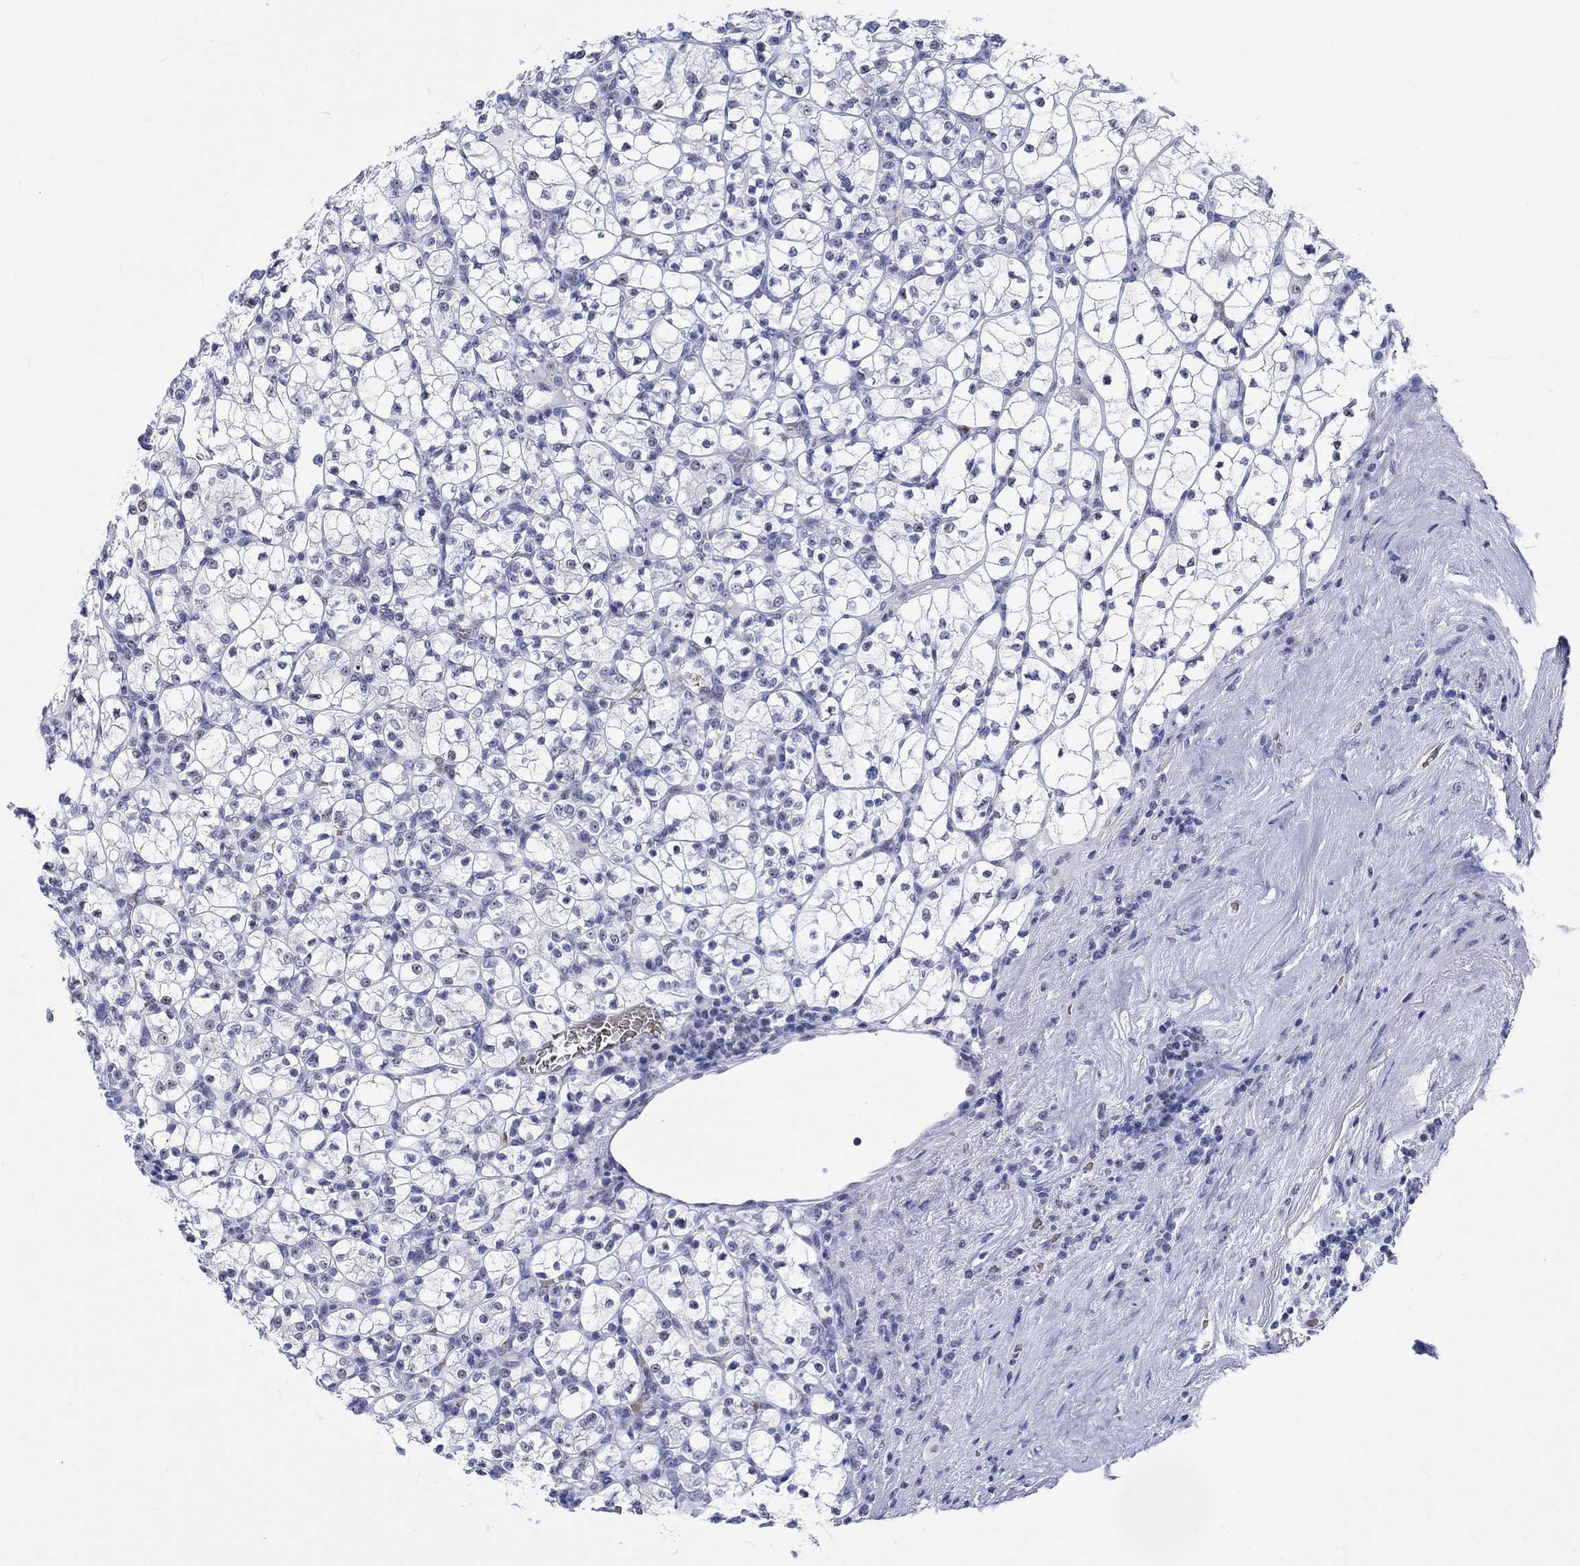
{"staining": {"intensity": "negative", "quantity": "none", "location": "none"}, "tissue": "renal cancer", "cell_type": "Tumor cells", "image_type": "cancer", "snomed": [{"axis": "morphology", "description": "Adenocarcinoma, NOS"}, {"axis": "topography", "description": "Kidney"}], "caption": "This micrograph is of adenocarcinoma (renal) stained with IHC to label a protein in brown with the nuclei are counter-stained blue. There is no positivity in tumor cells.", "gene": "ZNF446", "patient": {"sex": "female", "age": 89}}